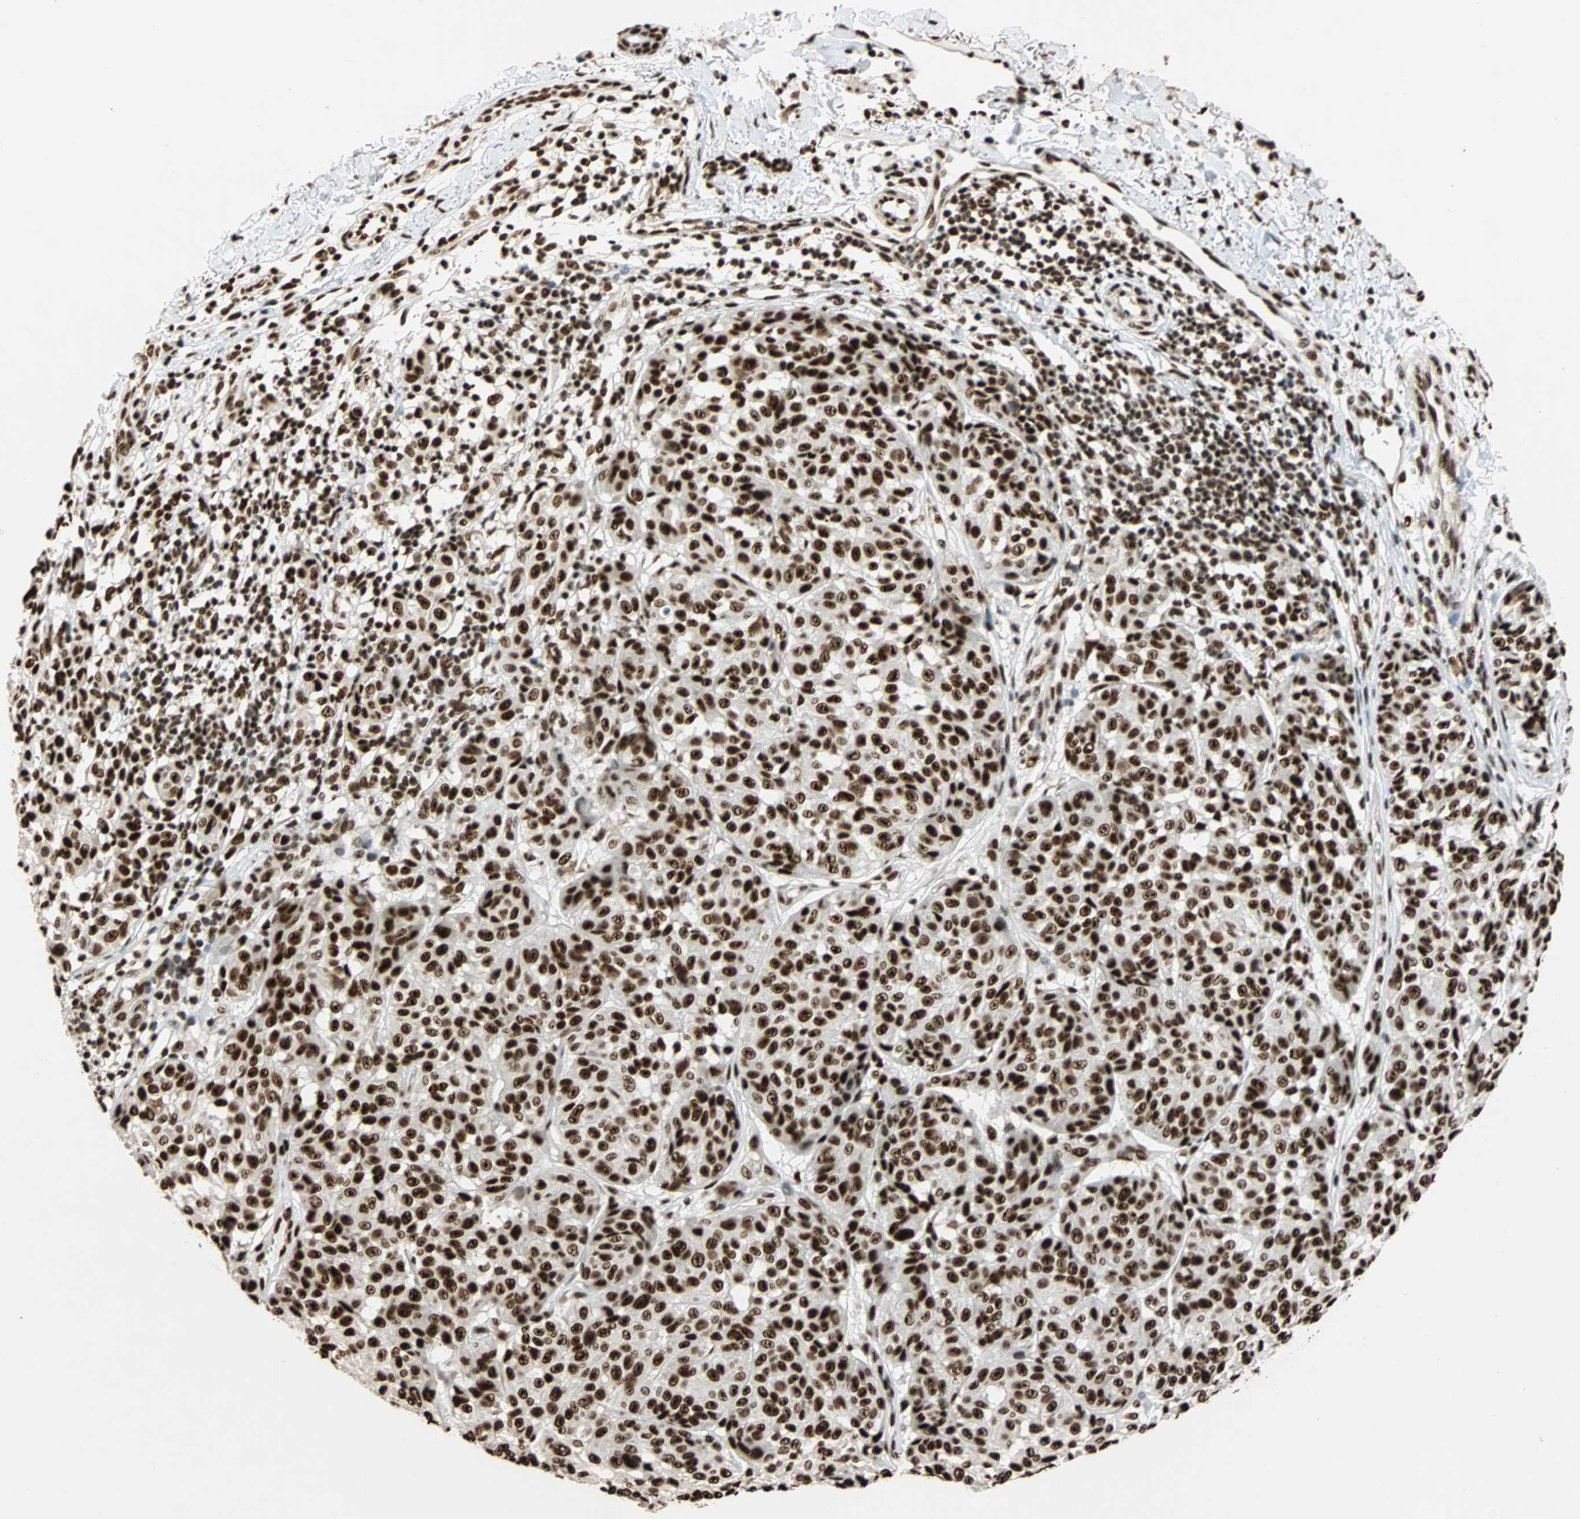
{"staining": {"intensity": "strong", "quantity": ">75%", "location": "nuclear"}, "tissue": "melanoma", "cell_type": "Tumor cells", "image_type": "cancer", "snomed": [{"axis": "morphology", "description": "Malignant melanoma, NOS"}, {"axis": "topography", "description": "Skin"}], "caption": "A high amount of strong nuclear expression is seen in about >75% of tumor cells in malignant melanoma tissue.", "gene": "ILF2", "patient": {"sex": "female", "age": 46}}